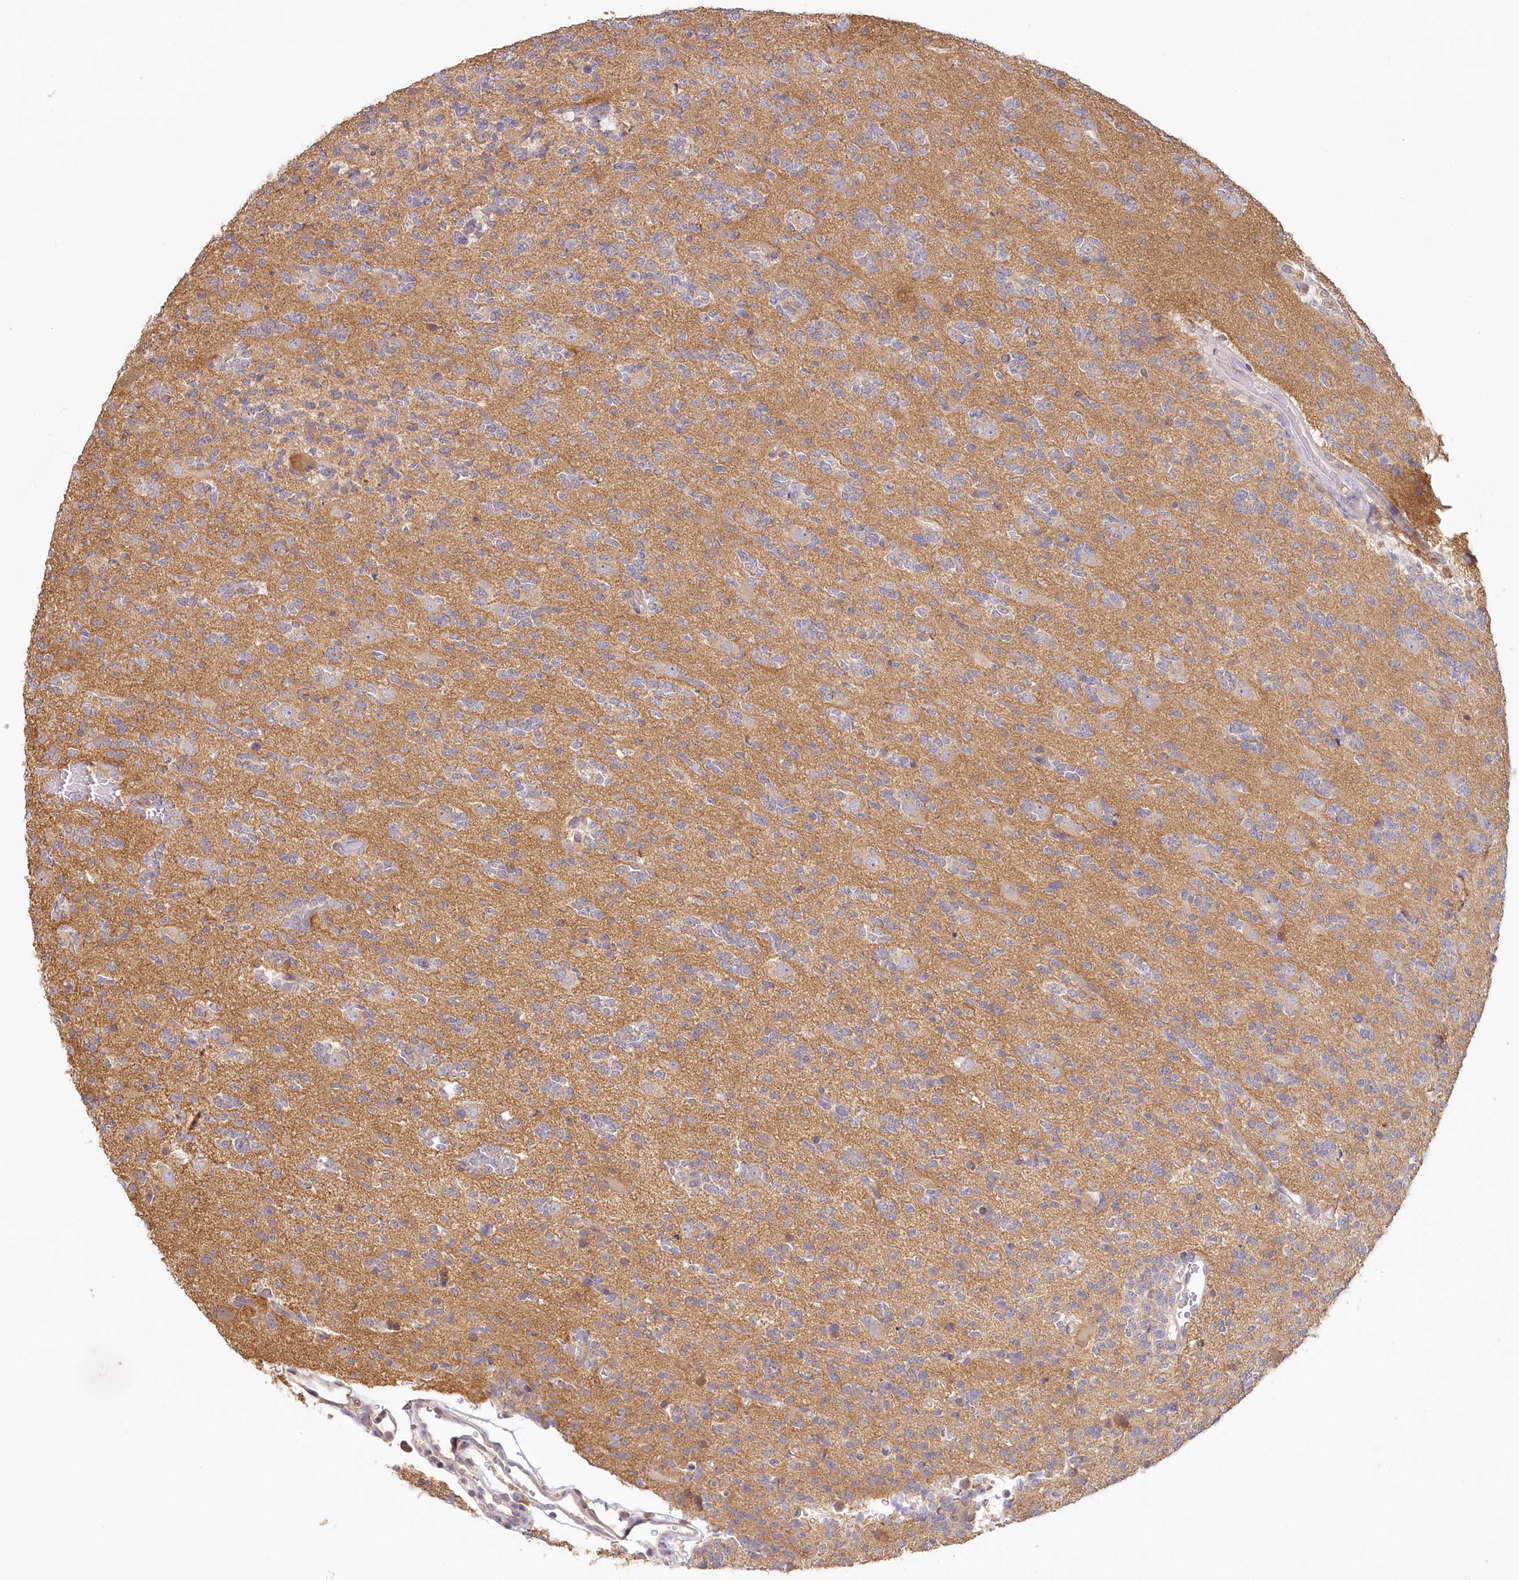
{"staining": {"intensity": "weak", "quantity": "25%-75%", "location": "cytoplasmic/membranous"}, "tissue": "glioma", "cell_type": "Tumor cells", "image_type": "cancer", "snomed": [{"axis": "morphology", "description": "Glioma, malignant, High grade"}, {"axis": "topography", "description": "Brain"}], "caption": "A micrograph of human malignant high-grade glioma stained for a protein shows weak cytoplasmic/membranous brown staining in tumor cells.", "gene": "VSIG1", "patient": {"sex": "female", "age": 62}}